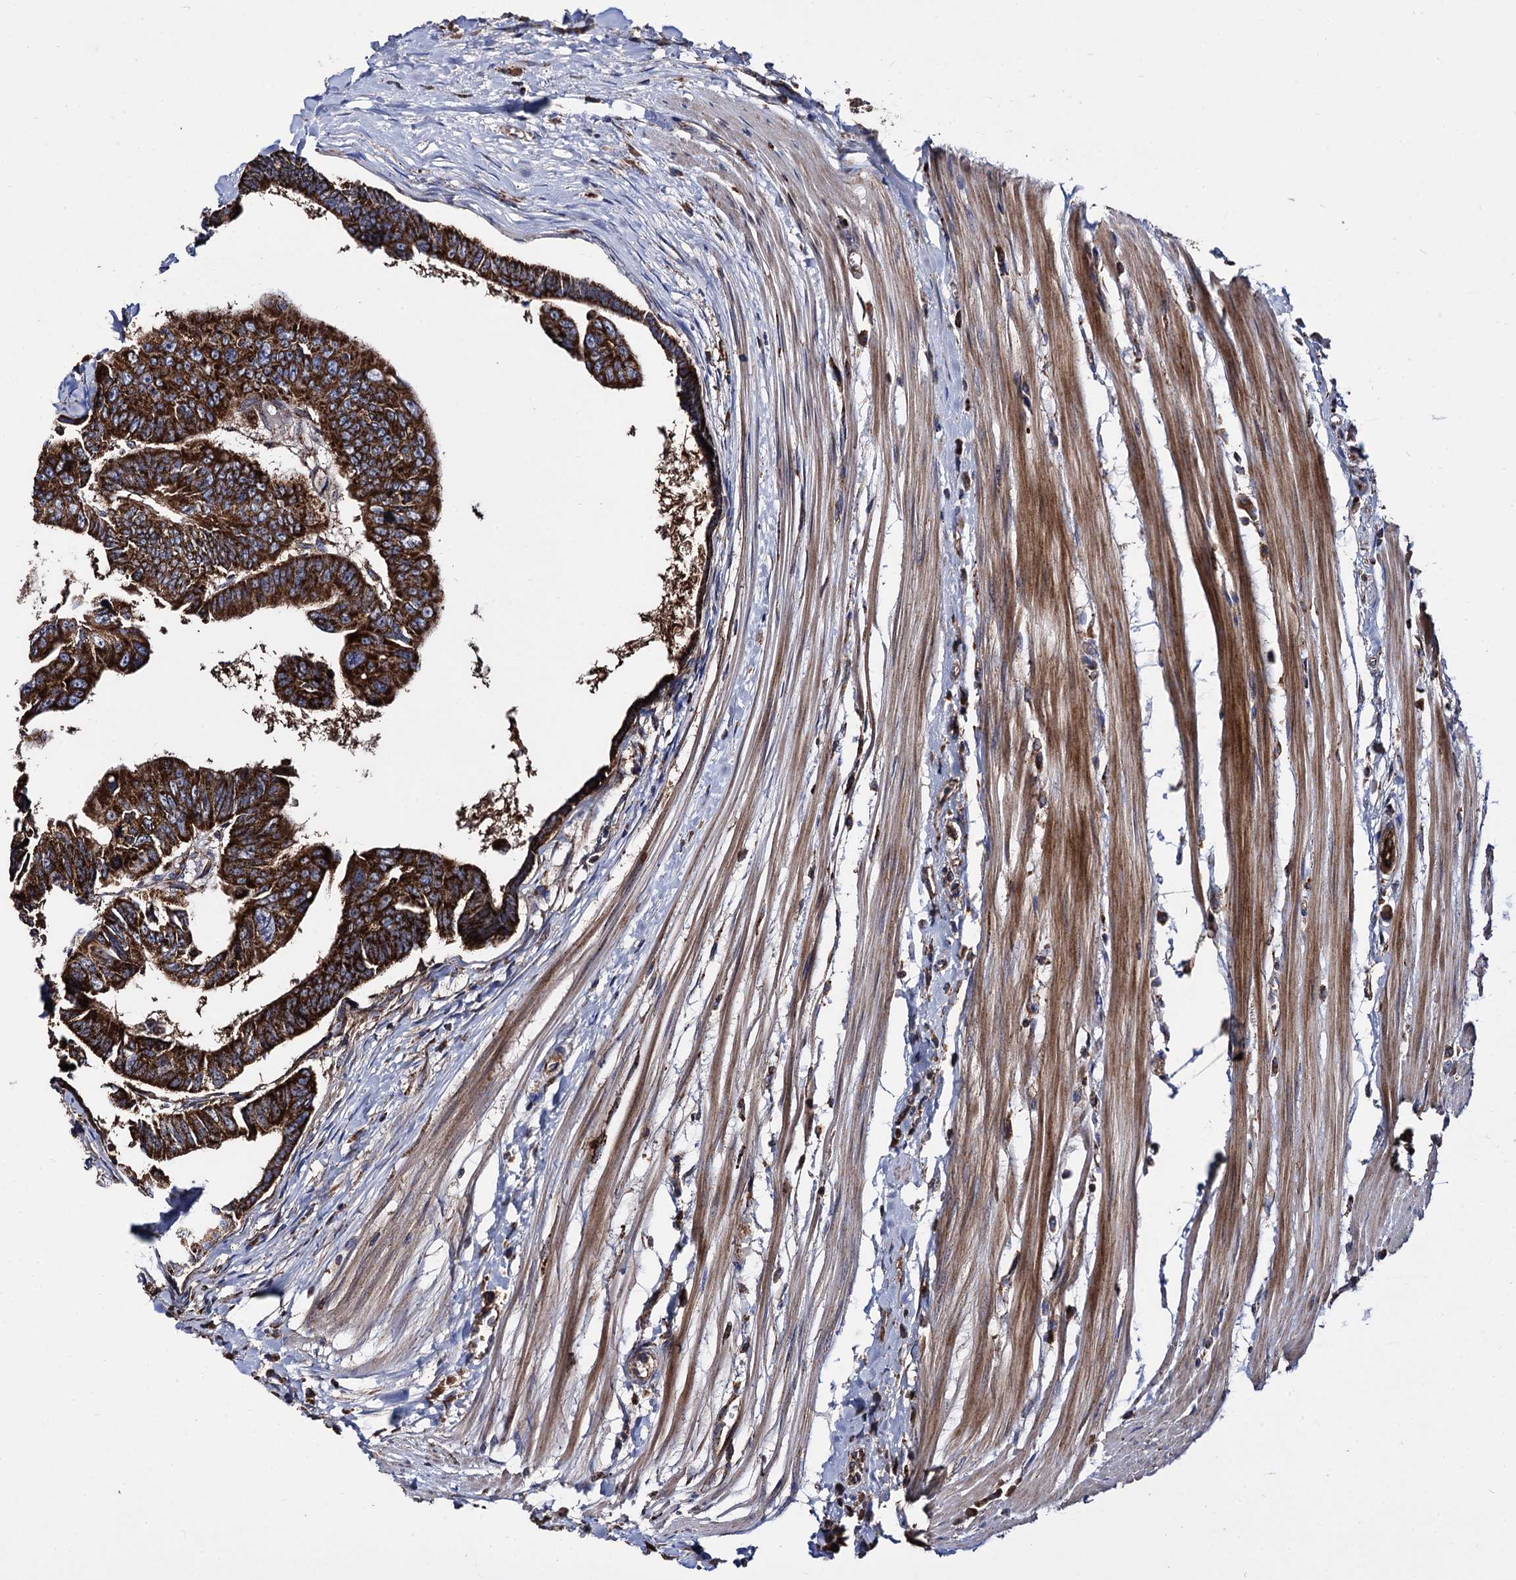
{"staining": {"intensity": "strong", "quantity": ">75%", "location": "cytoplasmic/membranous"}, "tissue": "colorectal cancer", "cell_type": "Tumor cells", "image_type": "cancer", "snomed": [{"axis": "morphology", "description": "Adenocarcinoma, NOS"}, {"axis": "topography", "description": "Rectum"}], "caption": "A high amount of strong cytoplasmic/membranous positivity is present in approximately >75% of tumor cells in colorectal adenocarcinoma tissue.", "gene": "IQCH", "patient": {"sex": "female", "age": 65}}